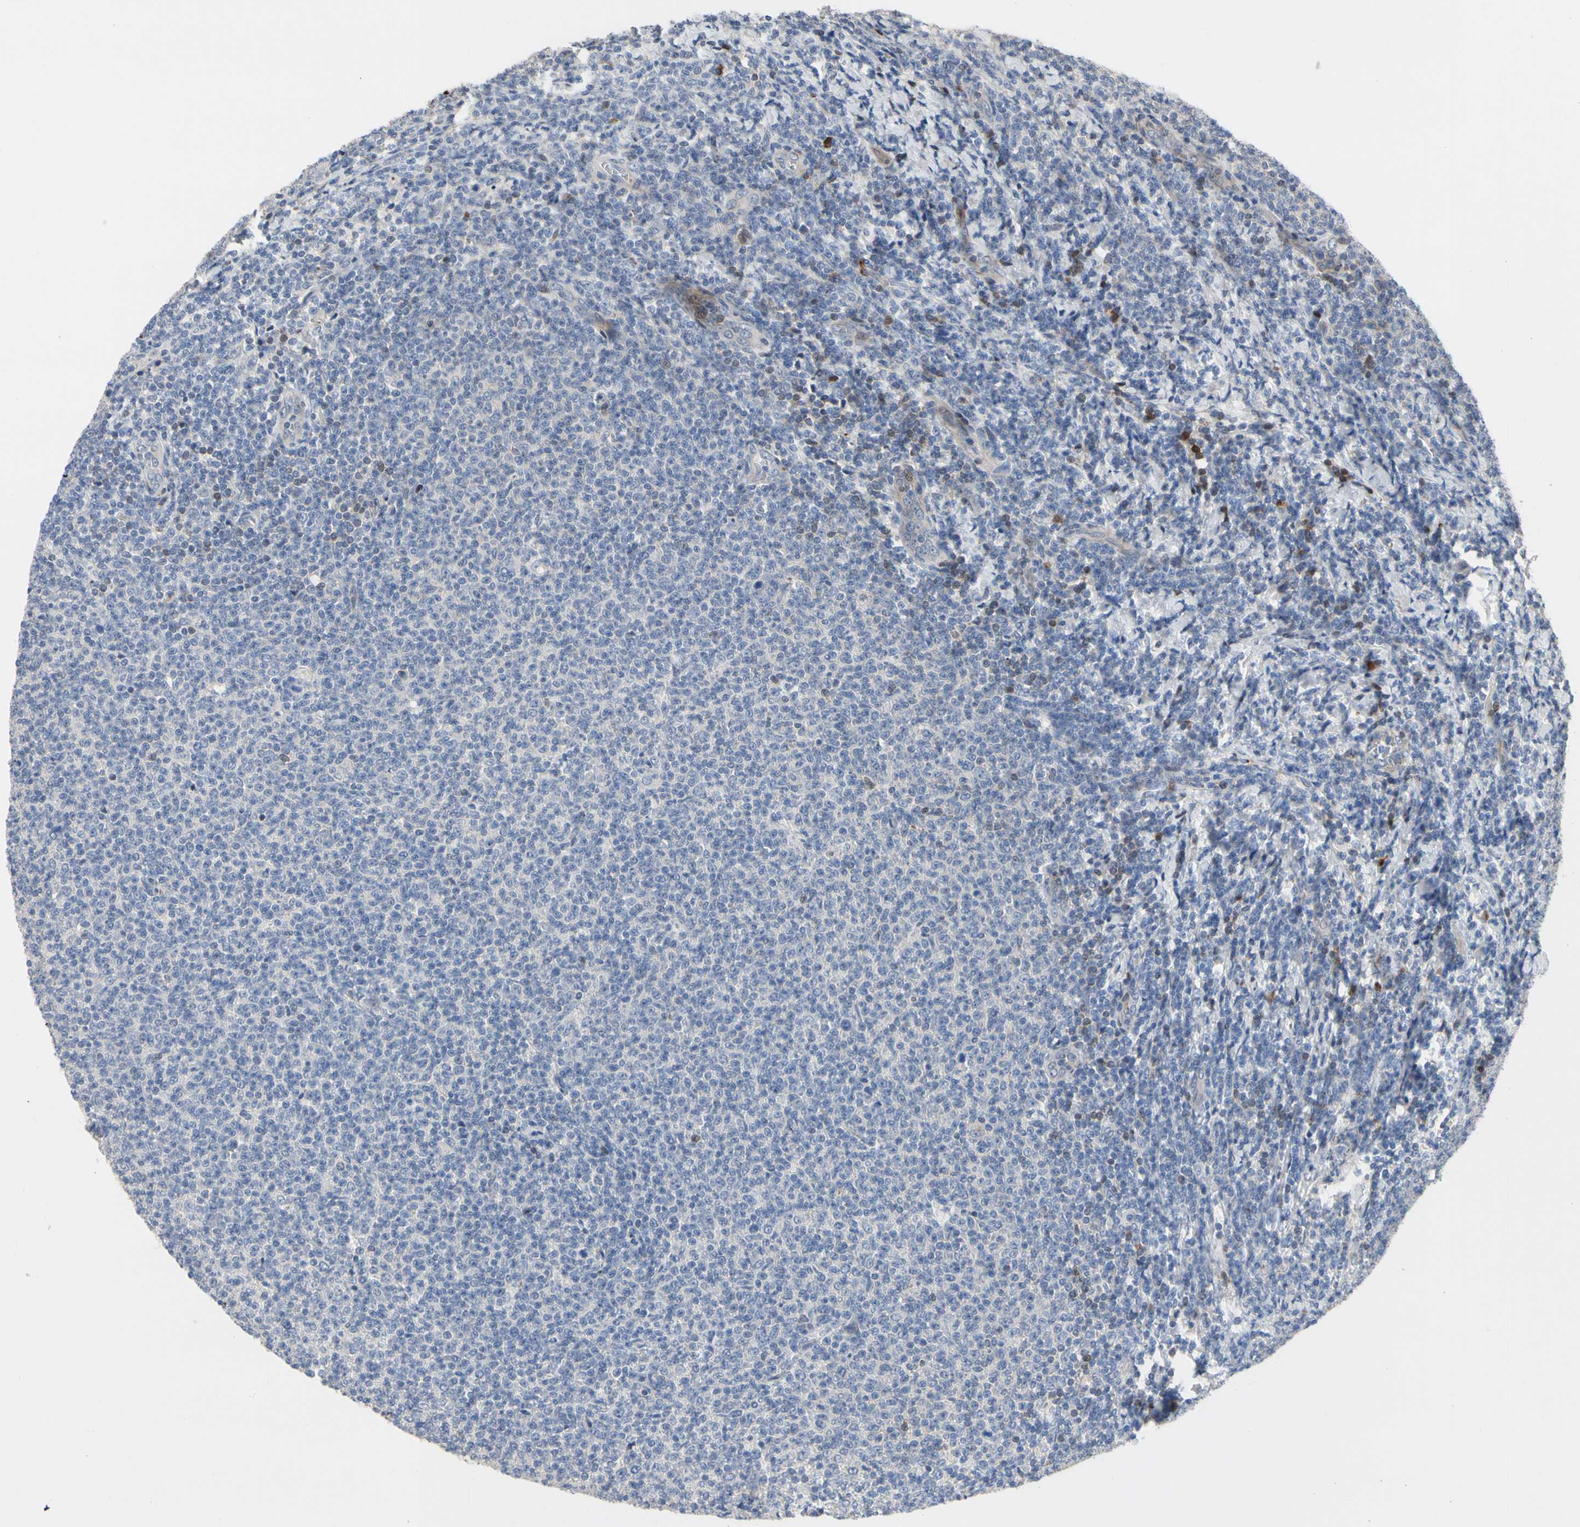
{"staining": {"intensity": "moderate", "quantity": "<25%", "location": "nuclear"}, "tissue": "lymphoma", "cell_type": "Tumor cells", "image_type": "cancer", "snomed": [{"axis": "morphology", "description": "Malignant lymphoma, non-Hodgkin's type, Low grade"}, {"axis": "topography", "description": "Lymph node"}], "caption": "Lymphoma stained with a brown dye shows moderate nuclear positive expression in approximately <25% of tumor cells.", "gene": "HMGCR", "patient": {"sex": "male", "age": 66}}